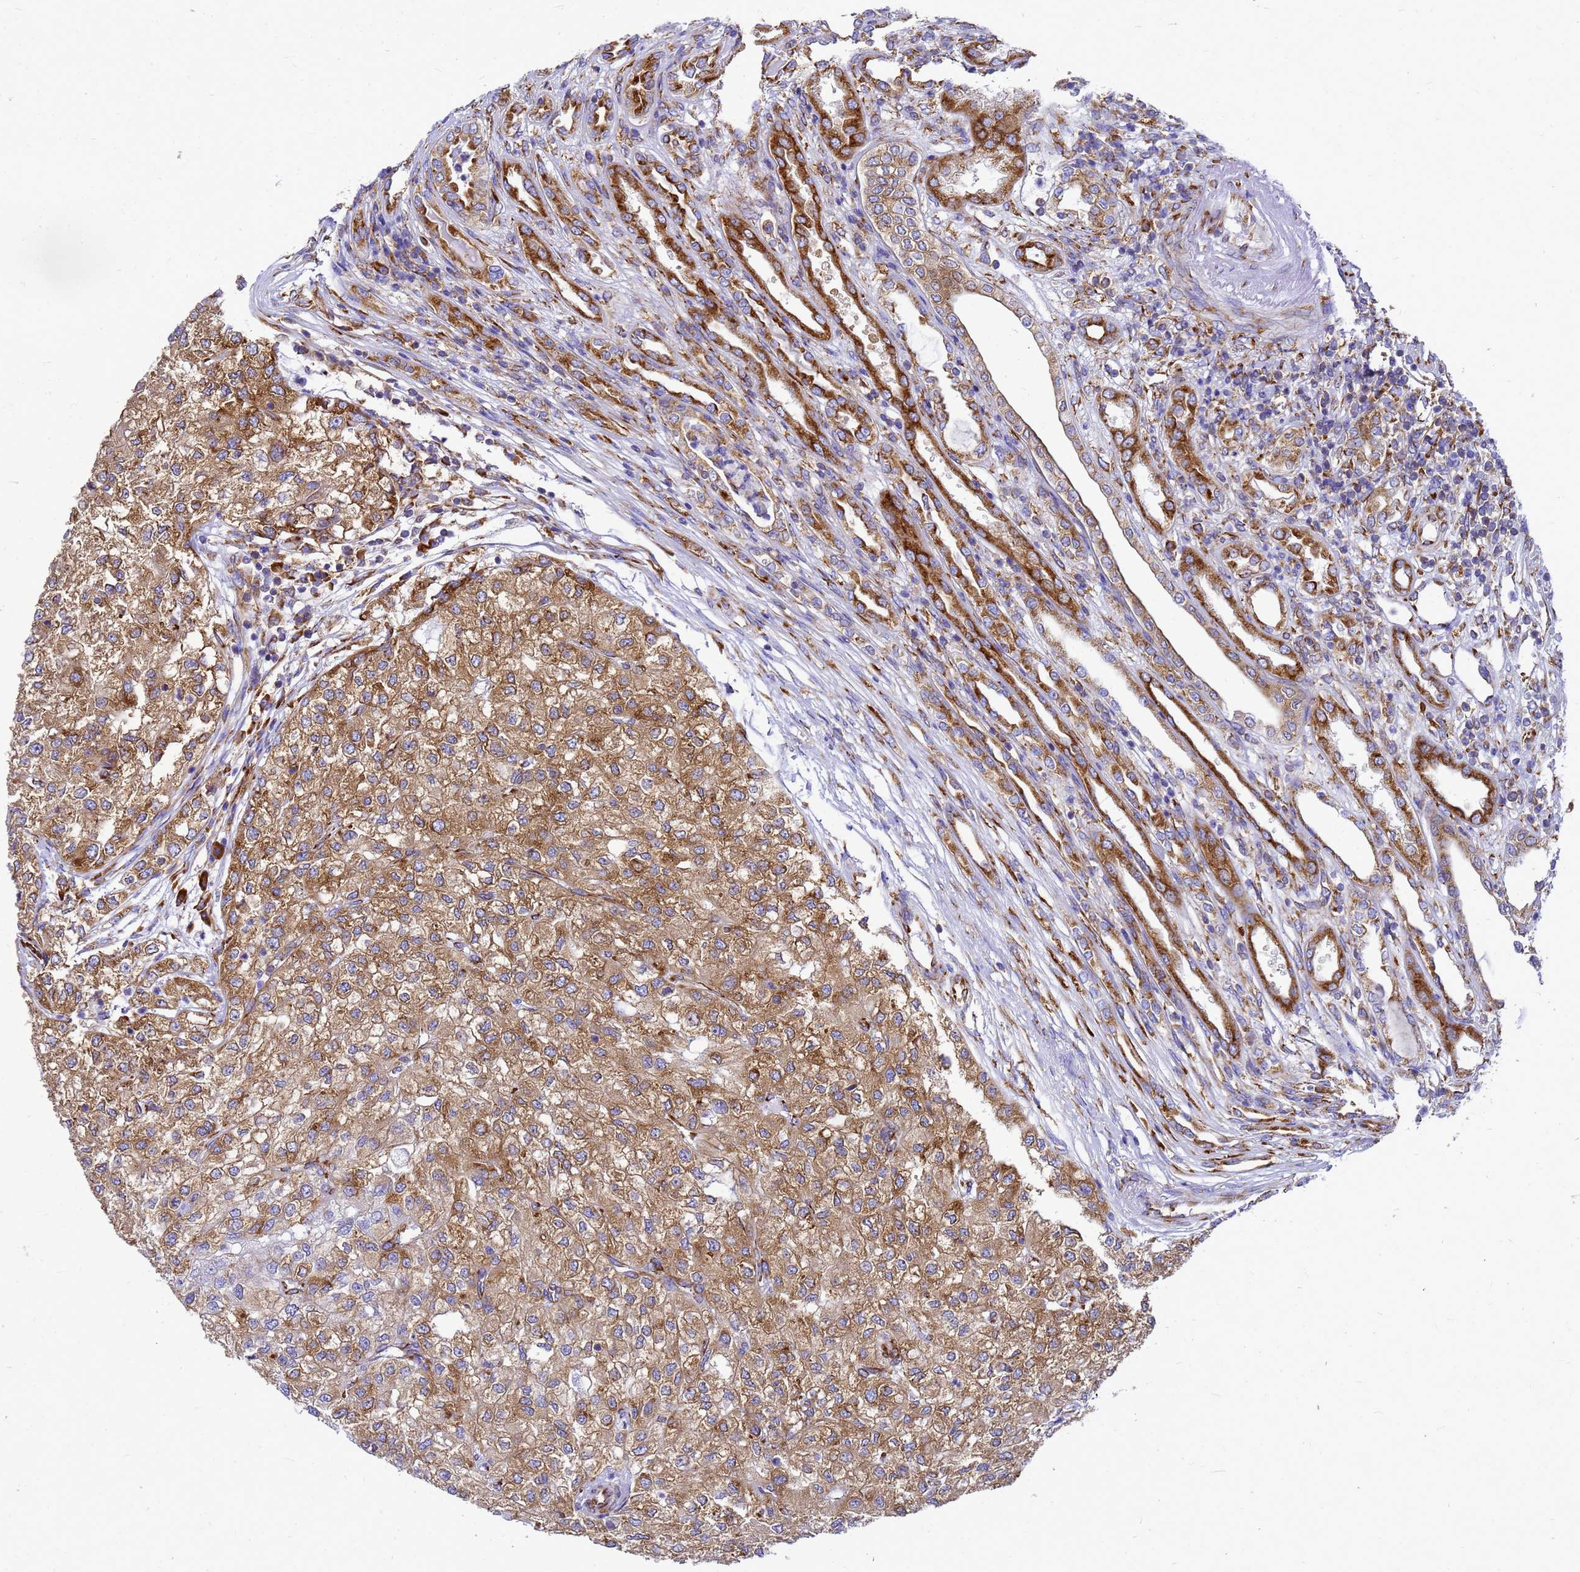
{"staining": {"intensity": "moderate", "quantity": ">75%", "location": "cytoplasmic/membranous"}, "tissue": "renal cancer", "cell_type": "Tumor cells", "image_type": "cancer", "snomed": [{"axis": "morphology", "description": "Adenocarcinoma, NOS"}, {"axis": "topography", "description": "Kidney"}], "caption": "Tumor cells reveal medium levels of moderate cytoplasmic/membranous expression in about >75% of cells in human renal cancer (adenocarcinoma).", "gene": "EEF1D", "patient": {"sex": "female", "age": 54}}